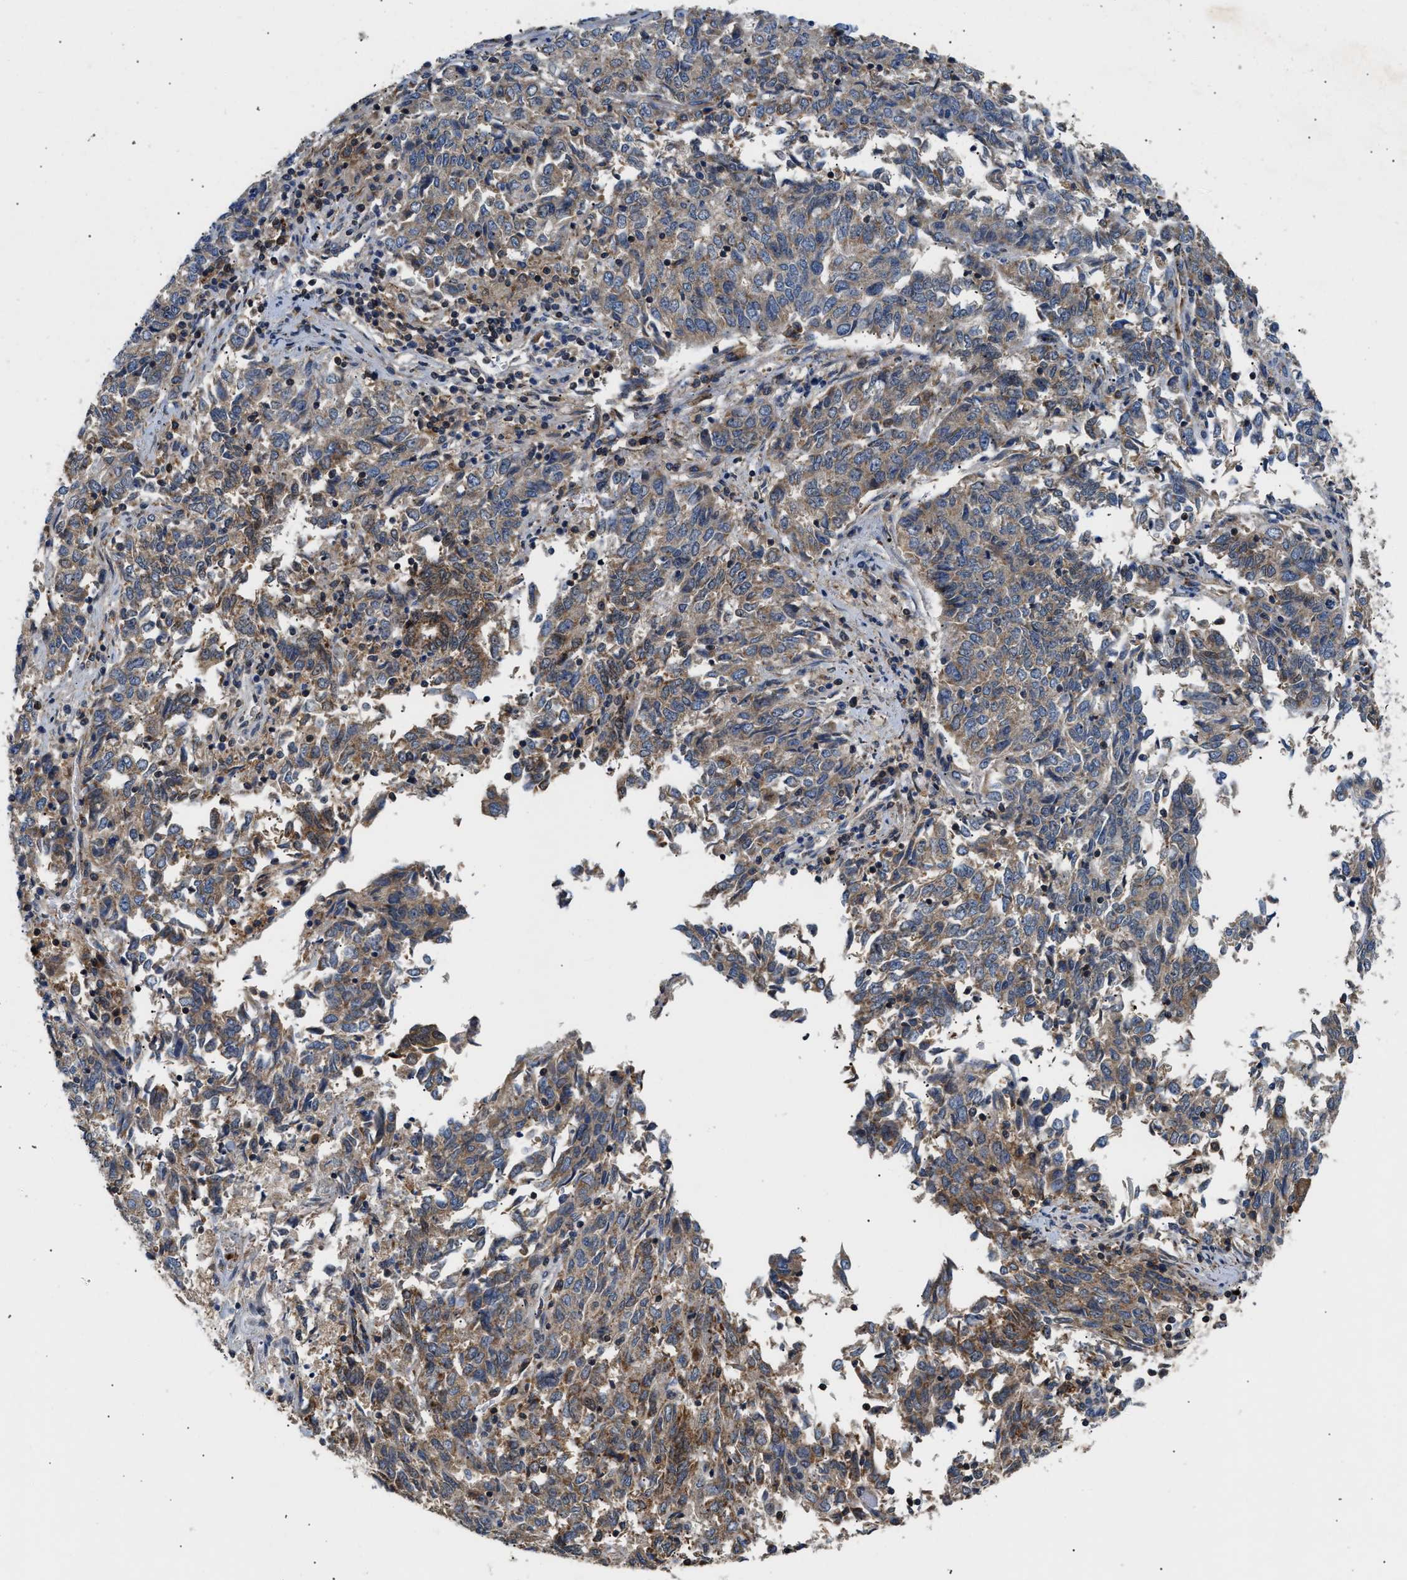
{"staining": {"intensity": "moderate", "quantity": "<25%", "location": "cytoplasmic/membranous"}, "tissue": "endometrial cancer", "cell_type": "Tumor cells", "image_type": "cancer", "snomed": [{"axis": "morphology", "description": "Adenocarcinoma, NOS"}, {"axis": "topography", "description": "Endometrium"}], "caption": "Immunohistochemical staining of adenocarcinoma (endometrial) reveals moderate cytoplasmic/membranous protein staining in about <25% of tumor cells.", "gene": "CCM2", "patient": {"sex": "female", "age": 80}}